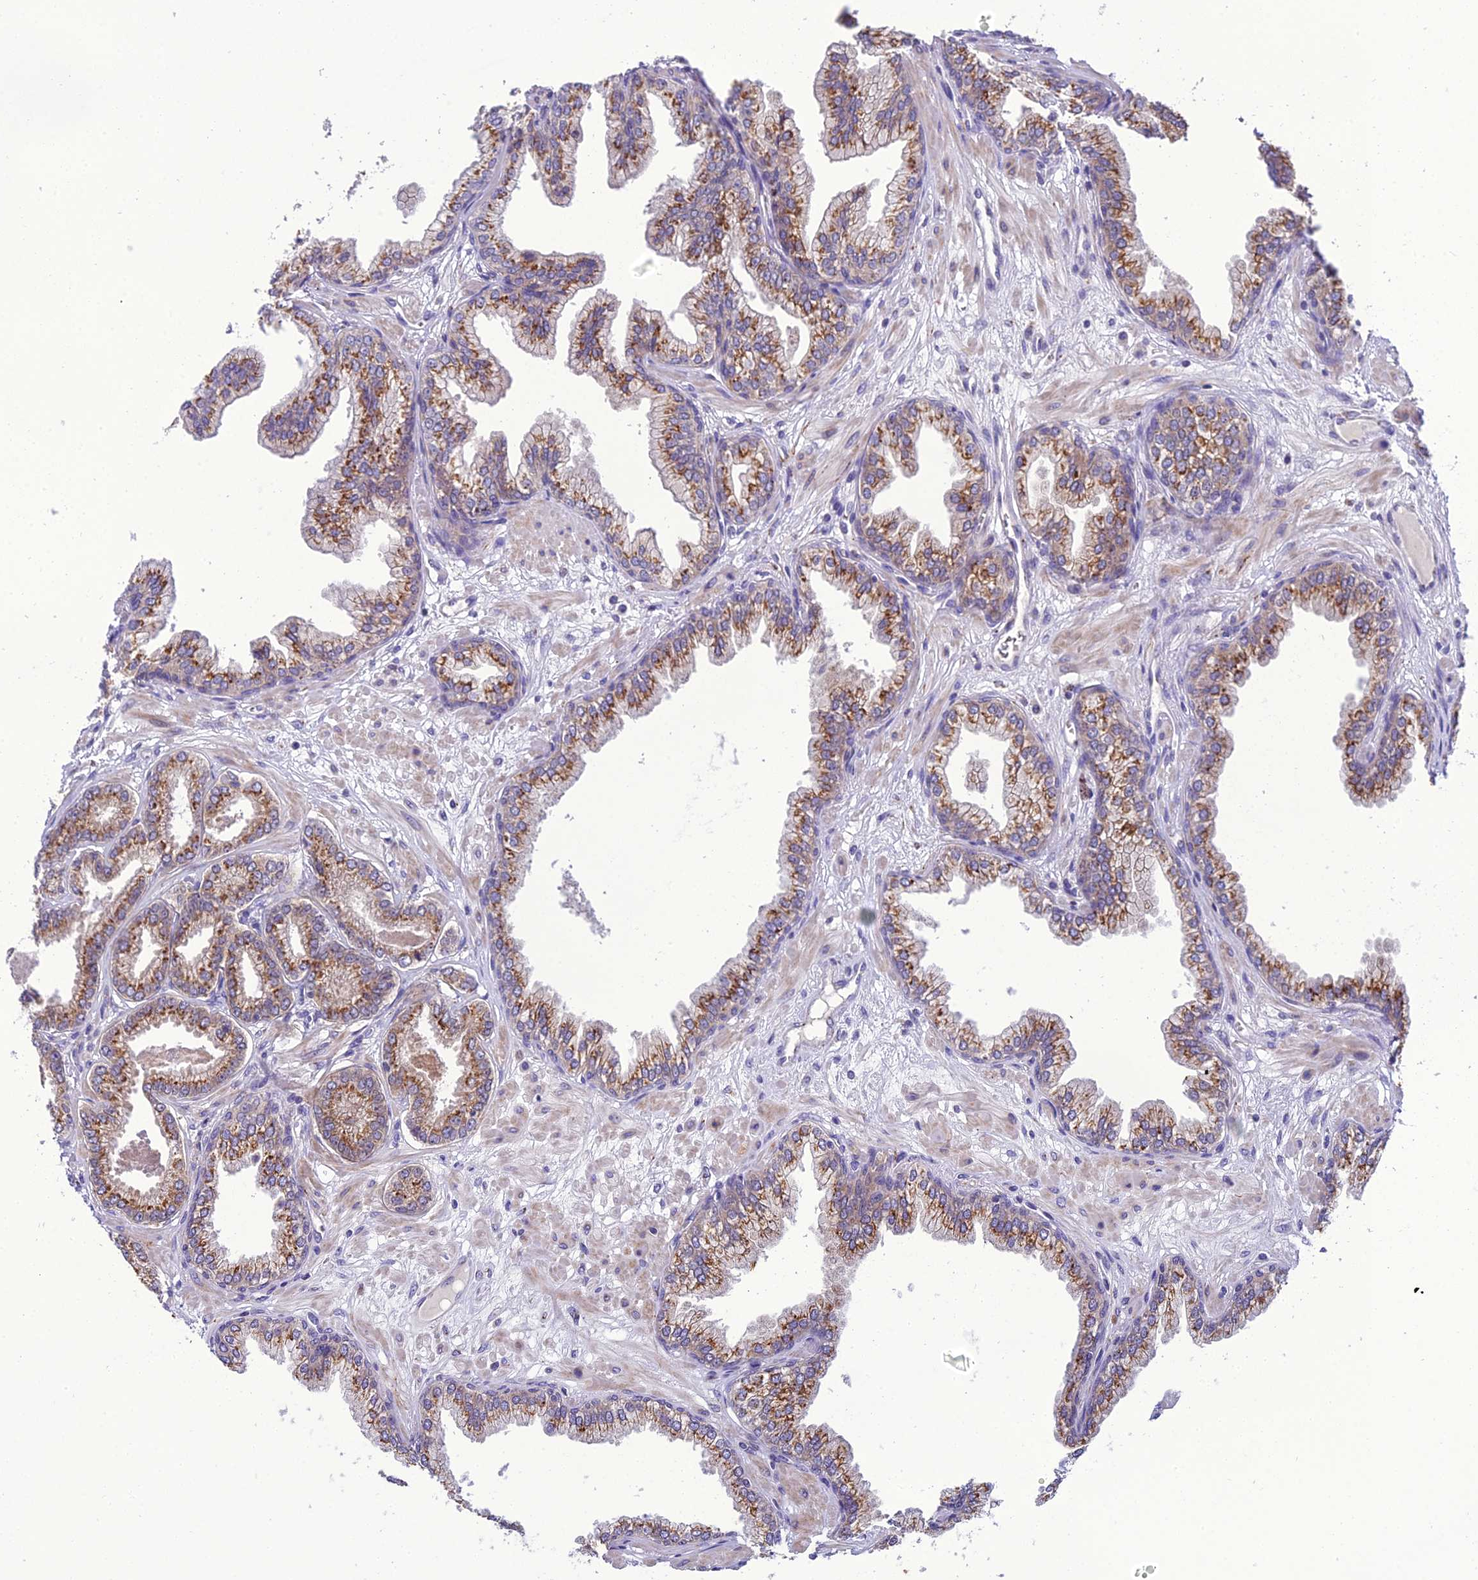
{"staining": {"intensity": "strong", "quantity": "25%-75%", "location": "cytoplasmic/membranous"}, "tissue": "prostate cancer", "cell_type": "Tumor cells", "image_type": "cancer", "snomed": [{"axis": "morphology", "description": "Adenocarcinoma, Low grade"}, {"axis": "topography", "description": "Prostate"}], "caption": "Immunohistochemistry of human prostate low-grade adenocarcinoma displays high levels of strong cytoplasmic/membranous staining in approximately 25%-75% of tumor cells.", "gene": "GOLPH3", "patient": {"sex": "male", "age": 64}}